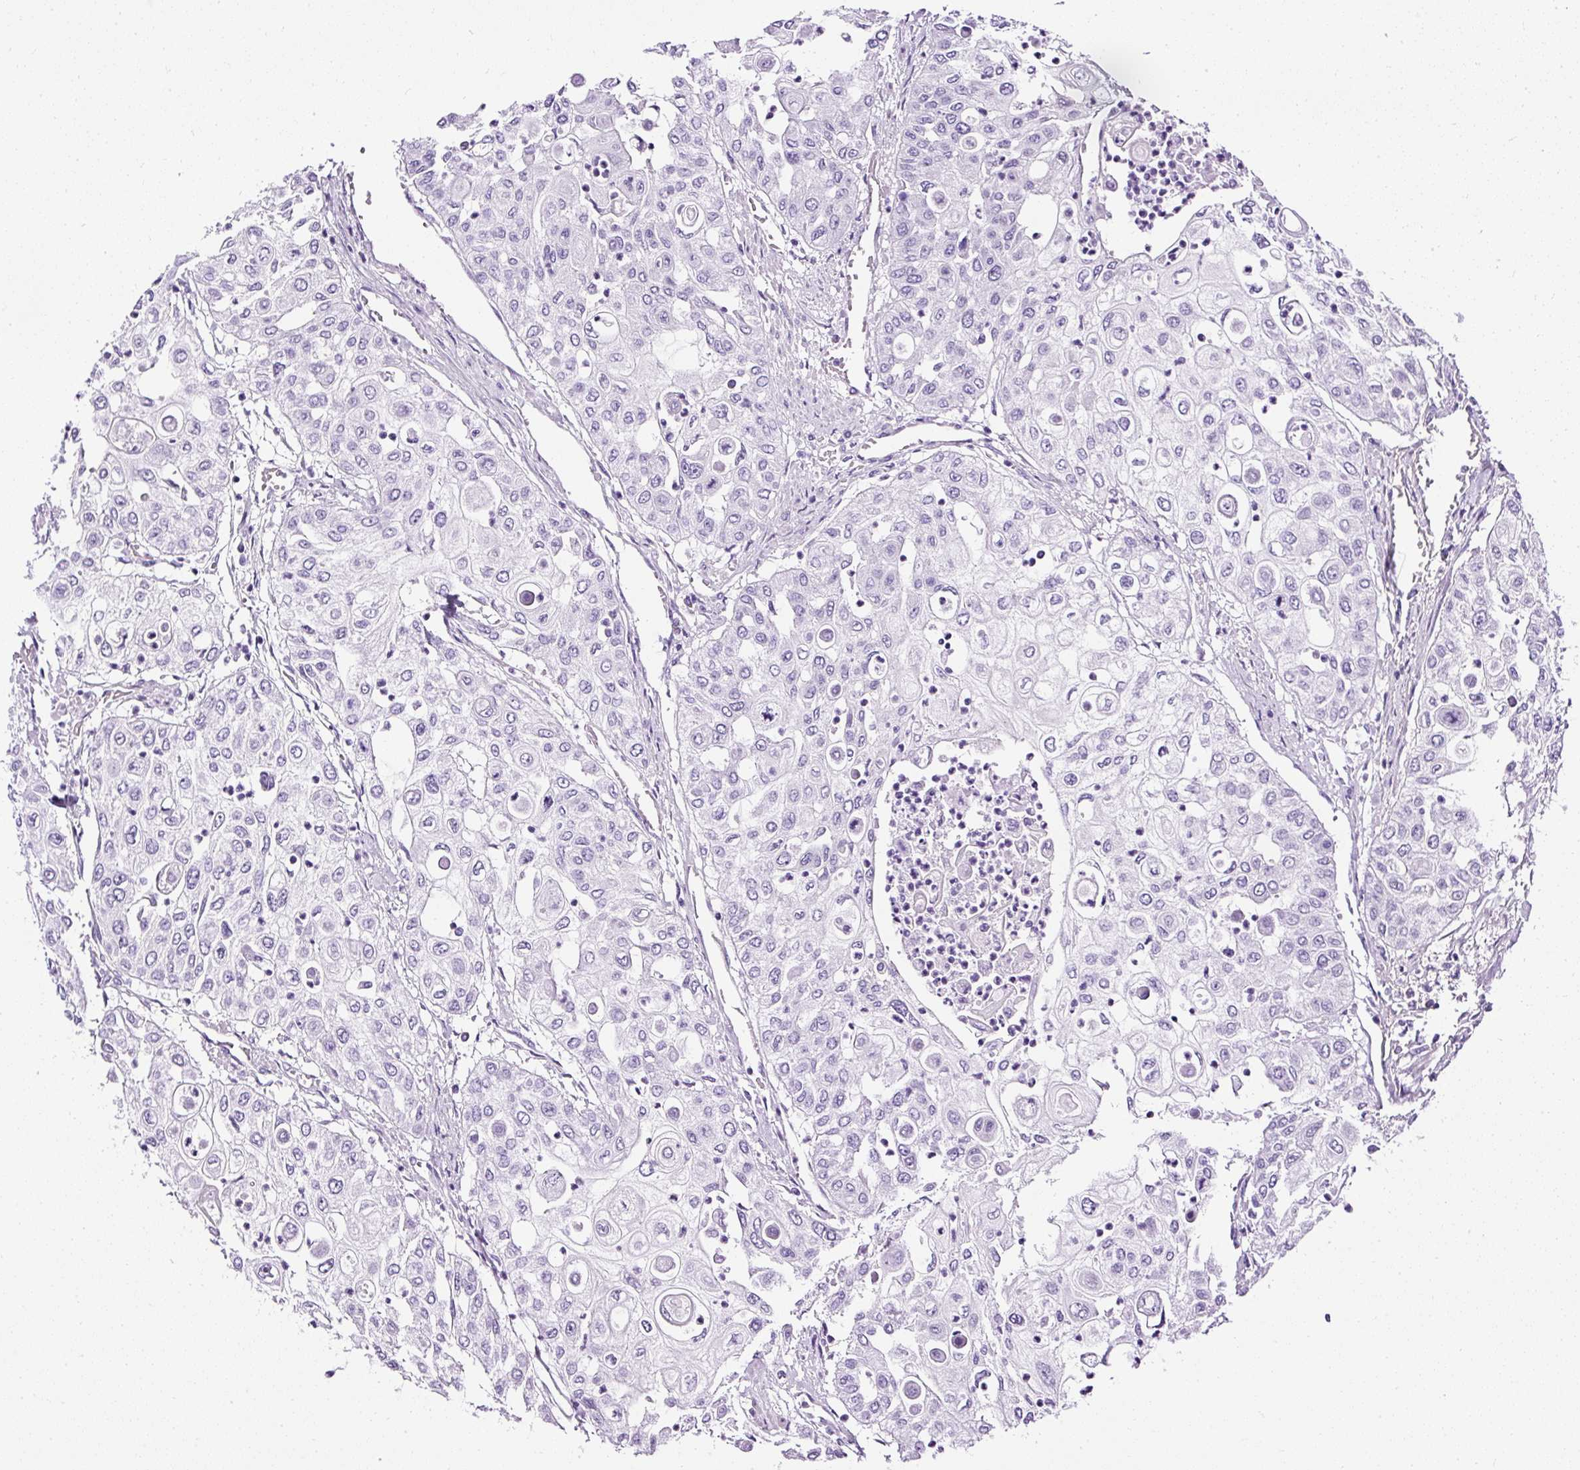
{"staining": {"intensity": "negative", "quantity": "none", "location": "none"}, "tissue": "urothelial cancer", "cell_type": "Tumor cells", "image_type": "cancer", "snomed": [{"axis": "morphology", "description": "Urothelial carcinoma, High grade"}, {"axis": "topography", "description": "Urinary bladder"}], "caption": "IHC histopathology image of urothelial carcinoma (high-grade) stained for a protein (brown), which shows no positivity in tumor cells.", "gene": "ATP2A1", "patient": {"sex": "female", "age": 79}}